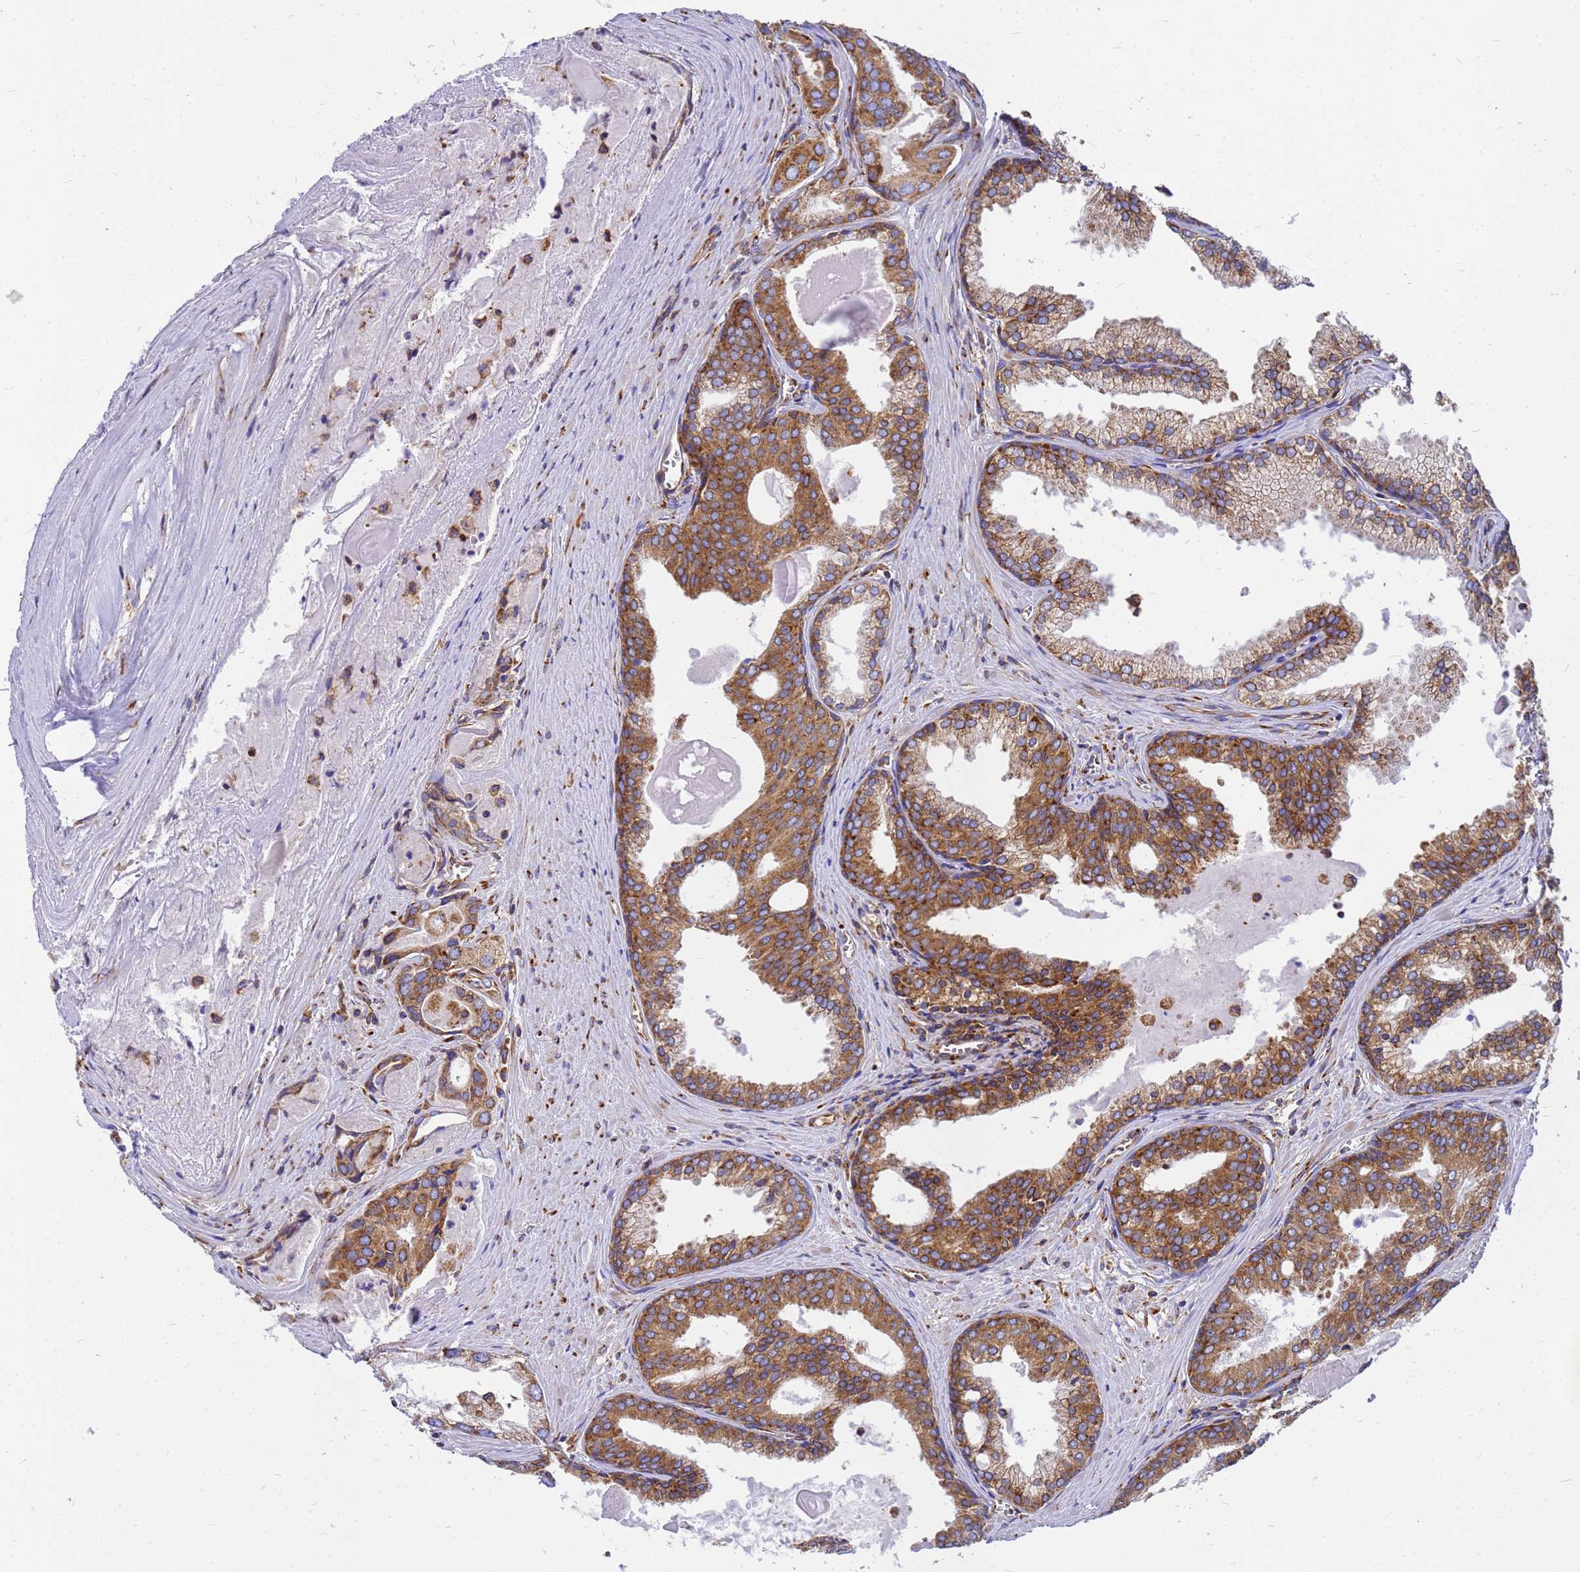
{"staining": {"intensity": "moderate", "quantity": ">75%", "location": "cytoplasmic/membranous"}, "tissue": "prostate cancer", "cell_type": "Tumor cells", "image_type": "cancer", "snomed": [{"axis": "morphology", "description": "Adenocarcinoma, High grade"}, {"axis": "topography", "description": "Prostate"}], "caption": "Tumor cells demonstrate moderate cytoplasmic/membranous staining in about >75% of cells in high-grade adenocarcinoma (prostate). (IHC, brightfield microscopy, high magnification).", "gene": "EEF1D", "patient": {"sex": "male", "age": 68}}